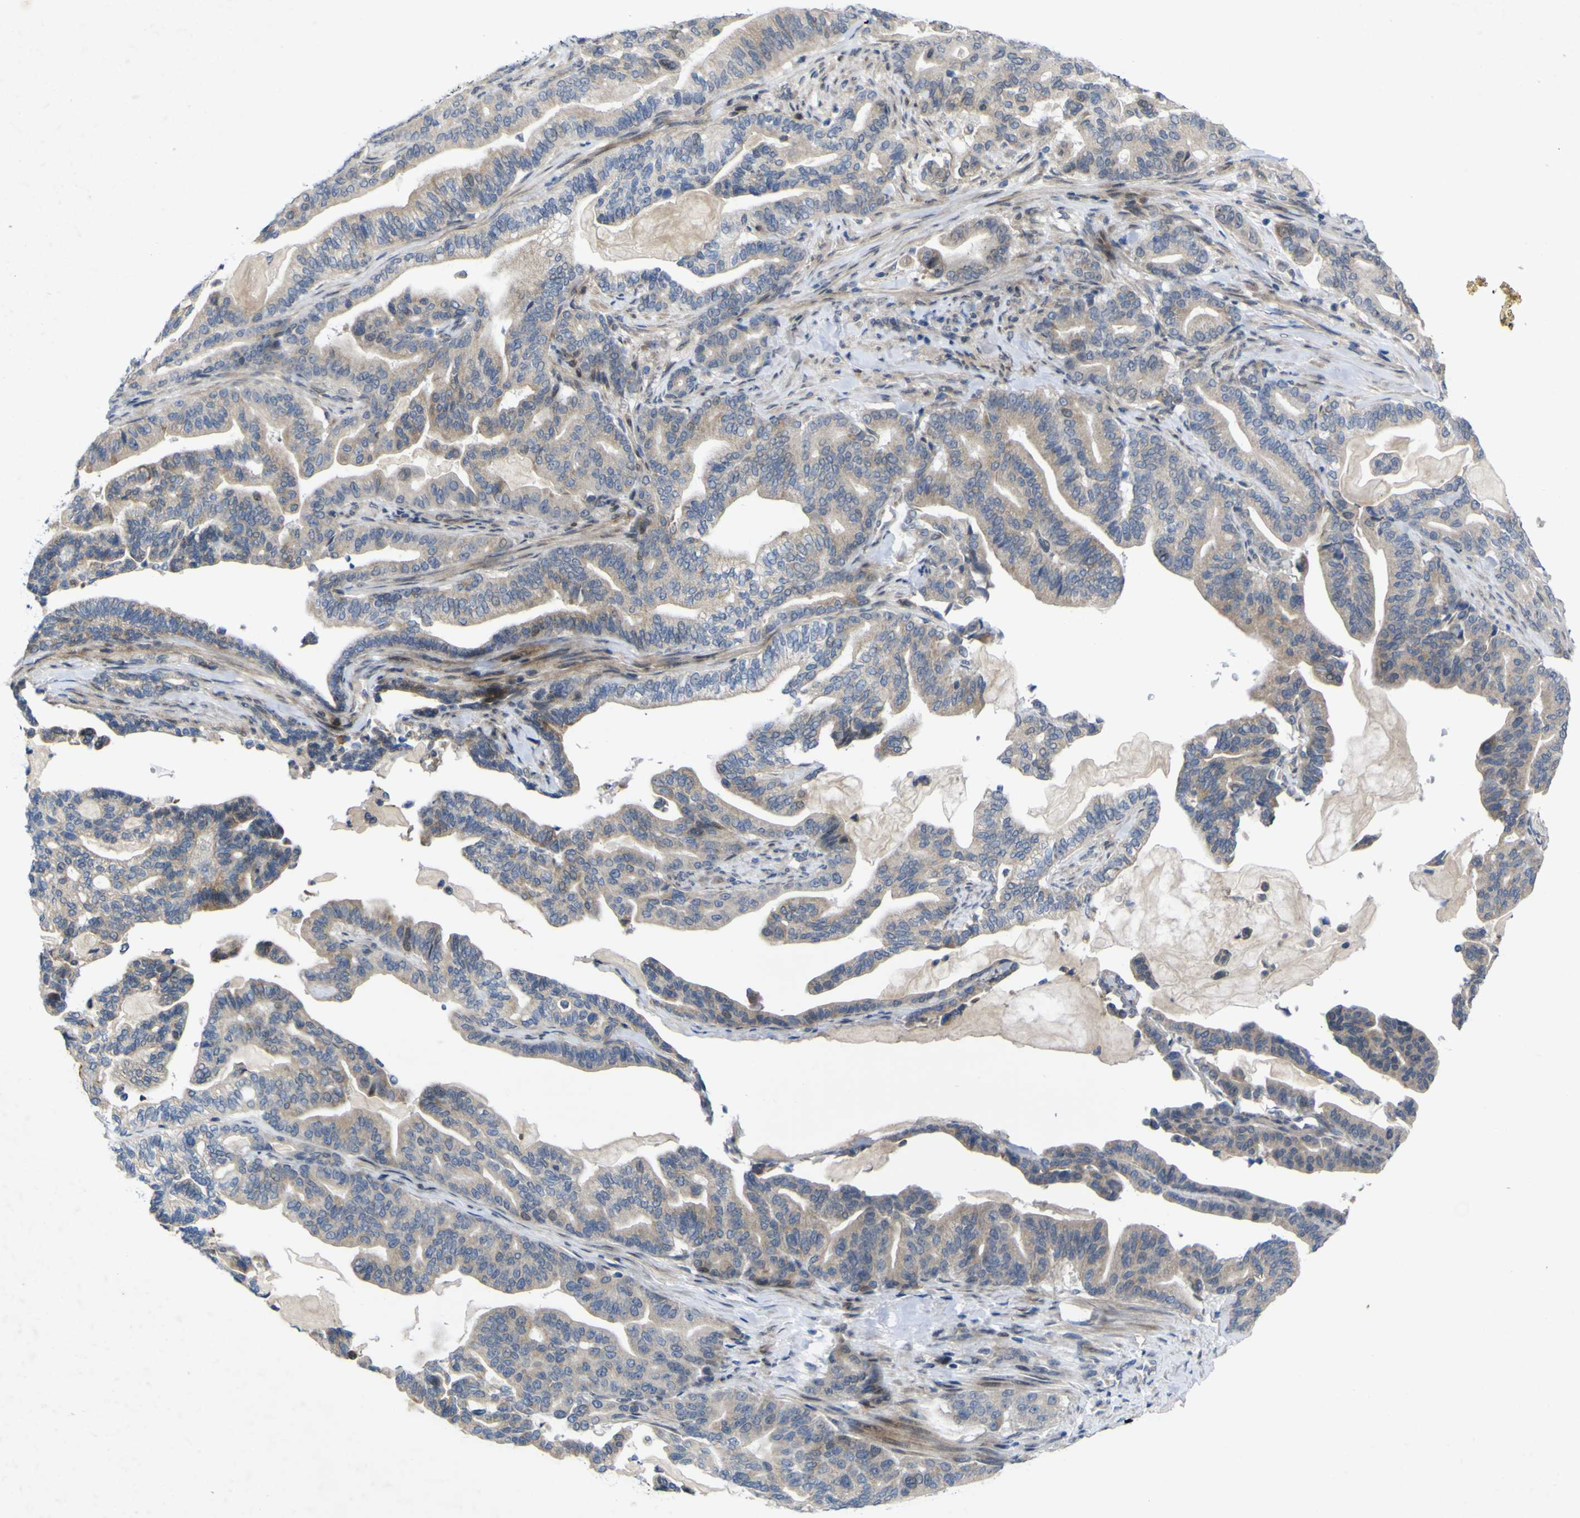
{"staining": {"intensity": "weak", "quantity": "25%-75%", "location": "cytoplasmic/membranous"}, "tissue": "pancreatic cancer", "cell_type": "Tumor cells", "image_type": "cancer", "snomed": [{"axis": "morphology", "description": "Adenocarcinoma, NOS"}, {"axis": "topography", "description": "Pancreas"}], "caption": "Adenocarcinoma (pancreatic) tissue reveals weak cytoplasmic/membranous staining in about 25%-75% of tumor cells (DAB (3,3'-diaminobenzidine) IHC, brown staining for protein, blue staining for nuclei).", "gene": "NAV1", "patient": {"sex": "male", "age": 63}}